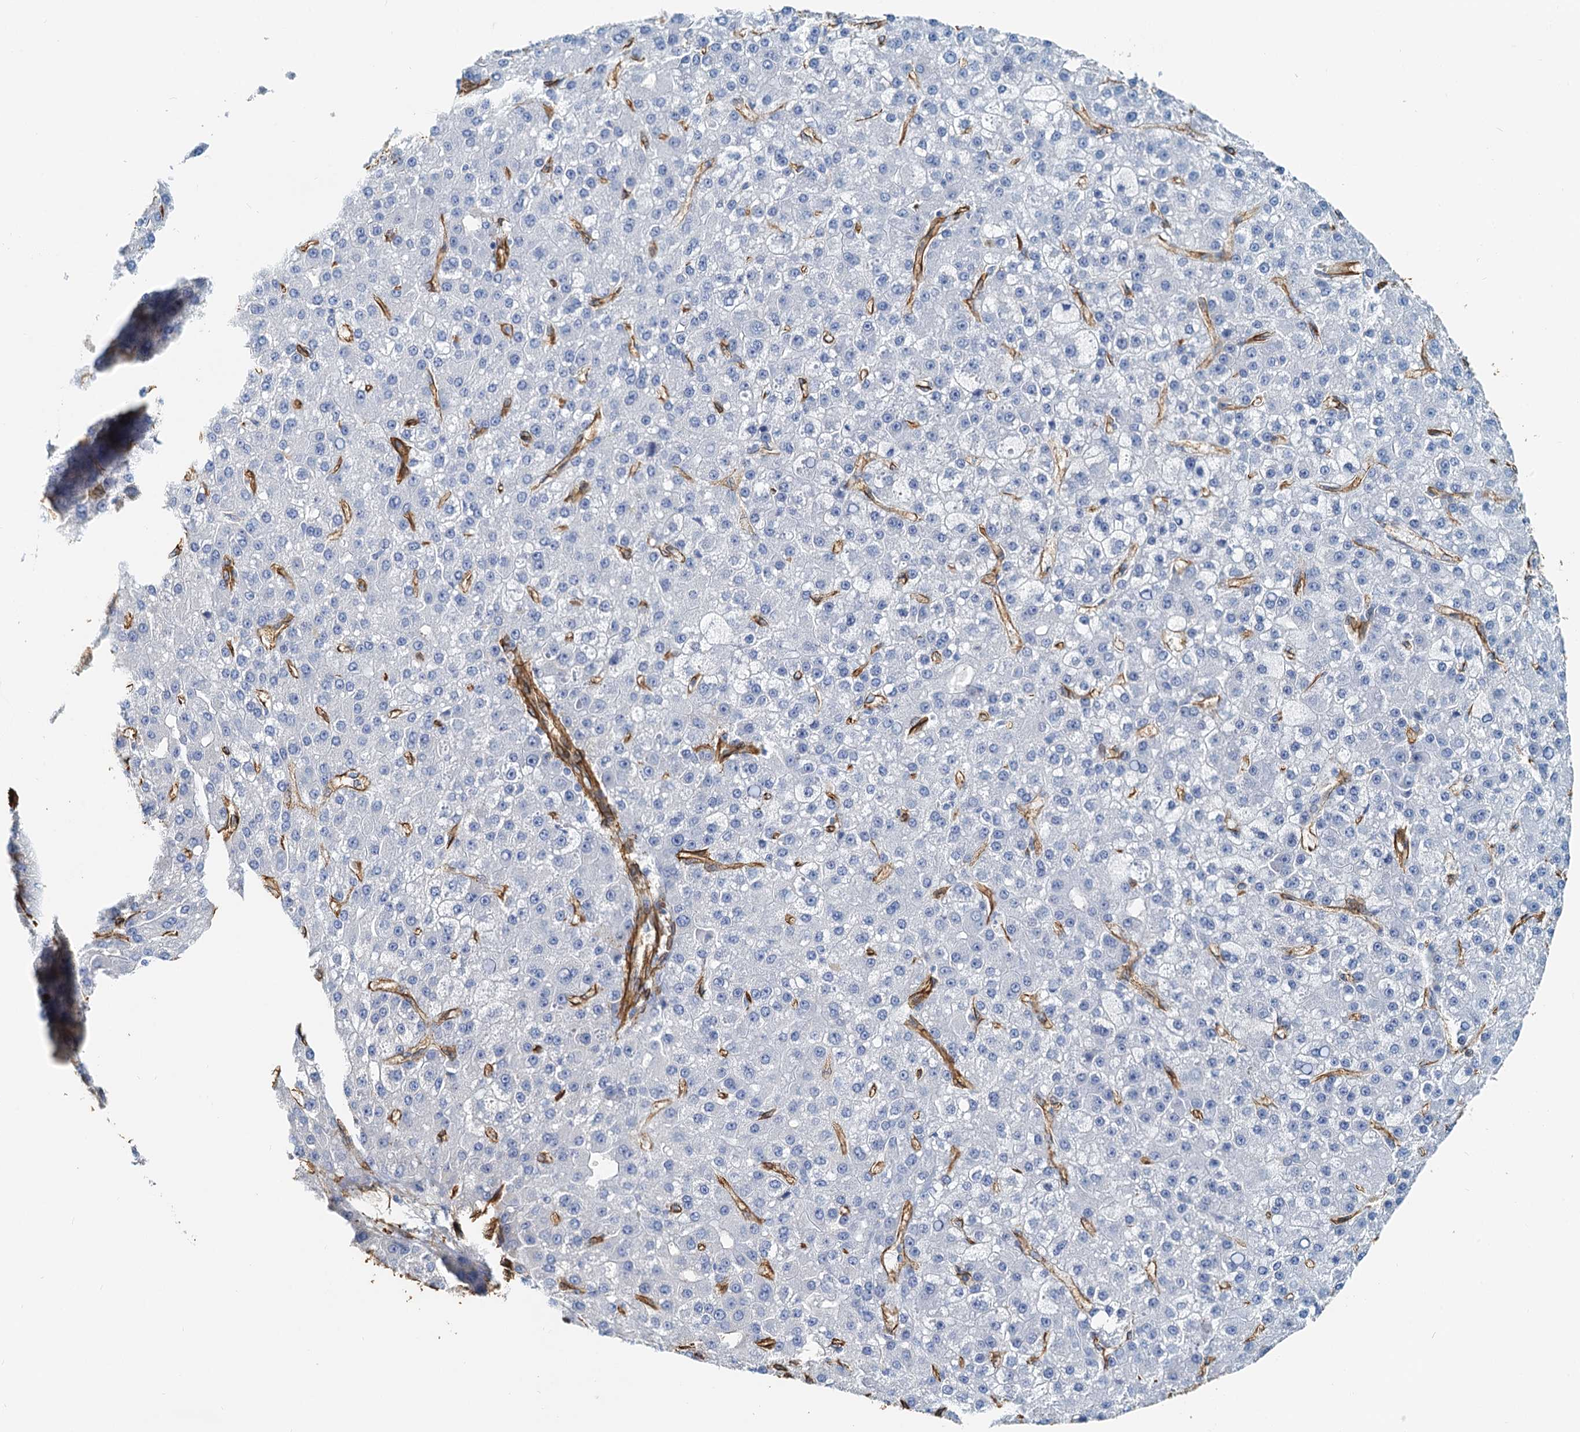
{"staining": {"intensity": "negative", "quantity": "none", "location": "none"}, "tissue": "liver cancer", "cell_type": "Tumor cells", "image_type": "cancer", "snomed": [{"axis": "morphology", "description": "Carcinoma, Hepatocellular, NOS"}, {"axis": "topography", "description": "Liver"}], "caption": "This is an immunohistochemistry (IHC) image of liver cancer. There is no expression in tumor cells.", "gene": "DGKG", "patient": {"sex": "male", "age": 67}}